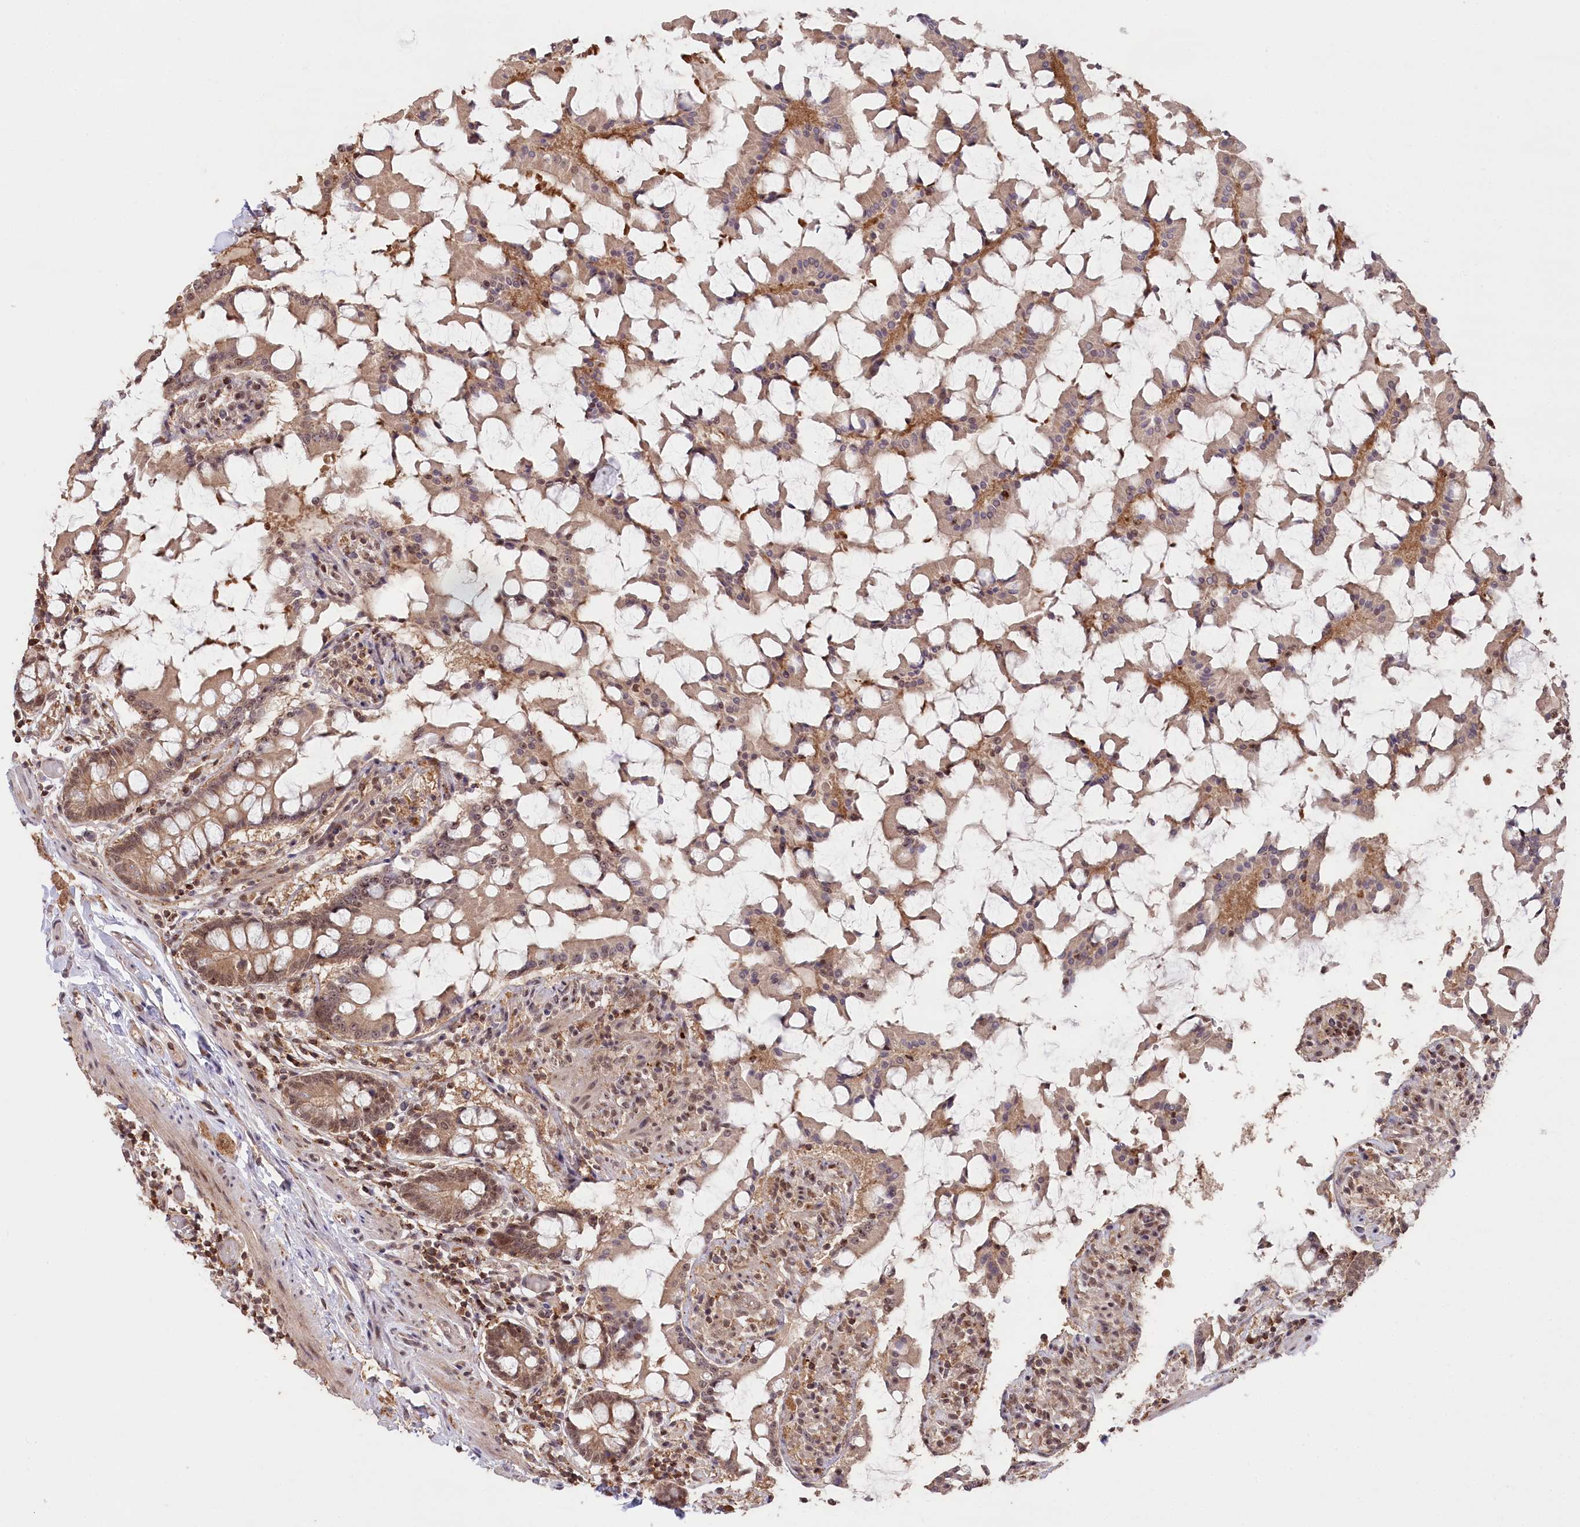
{"staining": {"intensity": "moderate", "quantity": ">75%", "location": "cytoplasmic/membranous,nuclear"}, "tissue": "small intestine", "cell_type": "Glandular cells", "image_type": "normal", "snomed": [{"axis": "morphology", "description": "Normal tissue, NOS"}, {"axis": "topography", "description": "Small intestine"}], "caption": "A brown stain labels moderate cytoplasmic/membranous,nuclear positivity of a protein in glandular cells of benign small intestine. The staining was performed using DAB (3,3'-diaminobenzidine) to visualize the protein expression in brown, while the nuclei were stained in blue with hematoxylin (Magnification: 20x).", "gene": "CCSER2", "patient": {"sex": "male", "age": 41}}